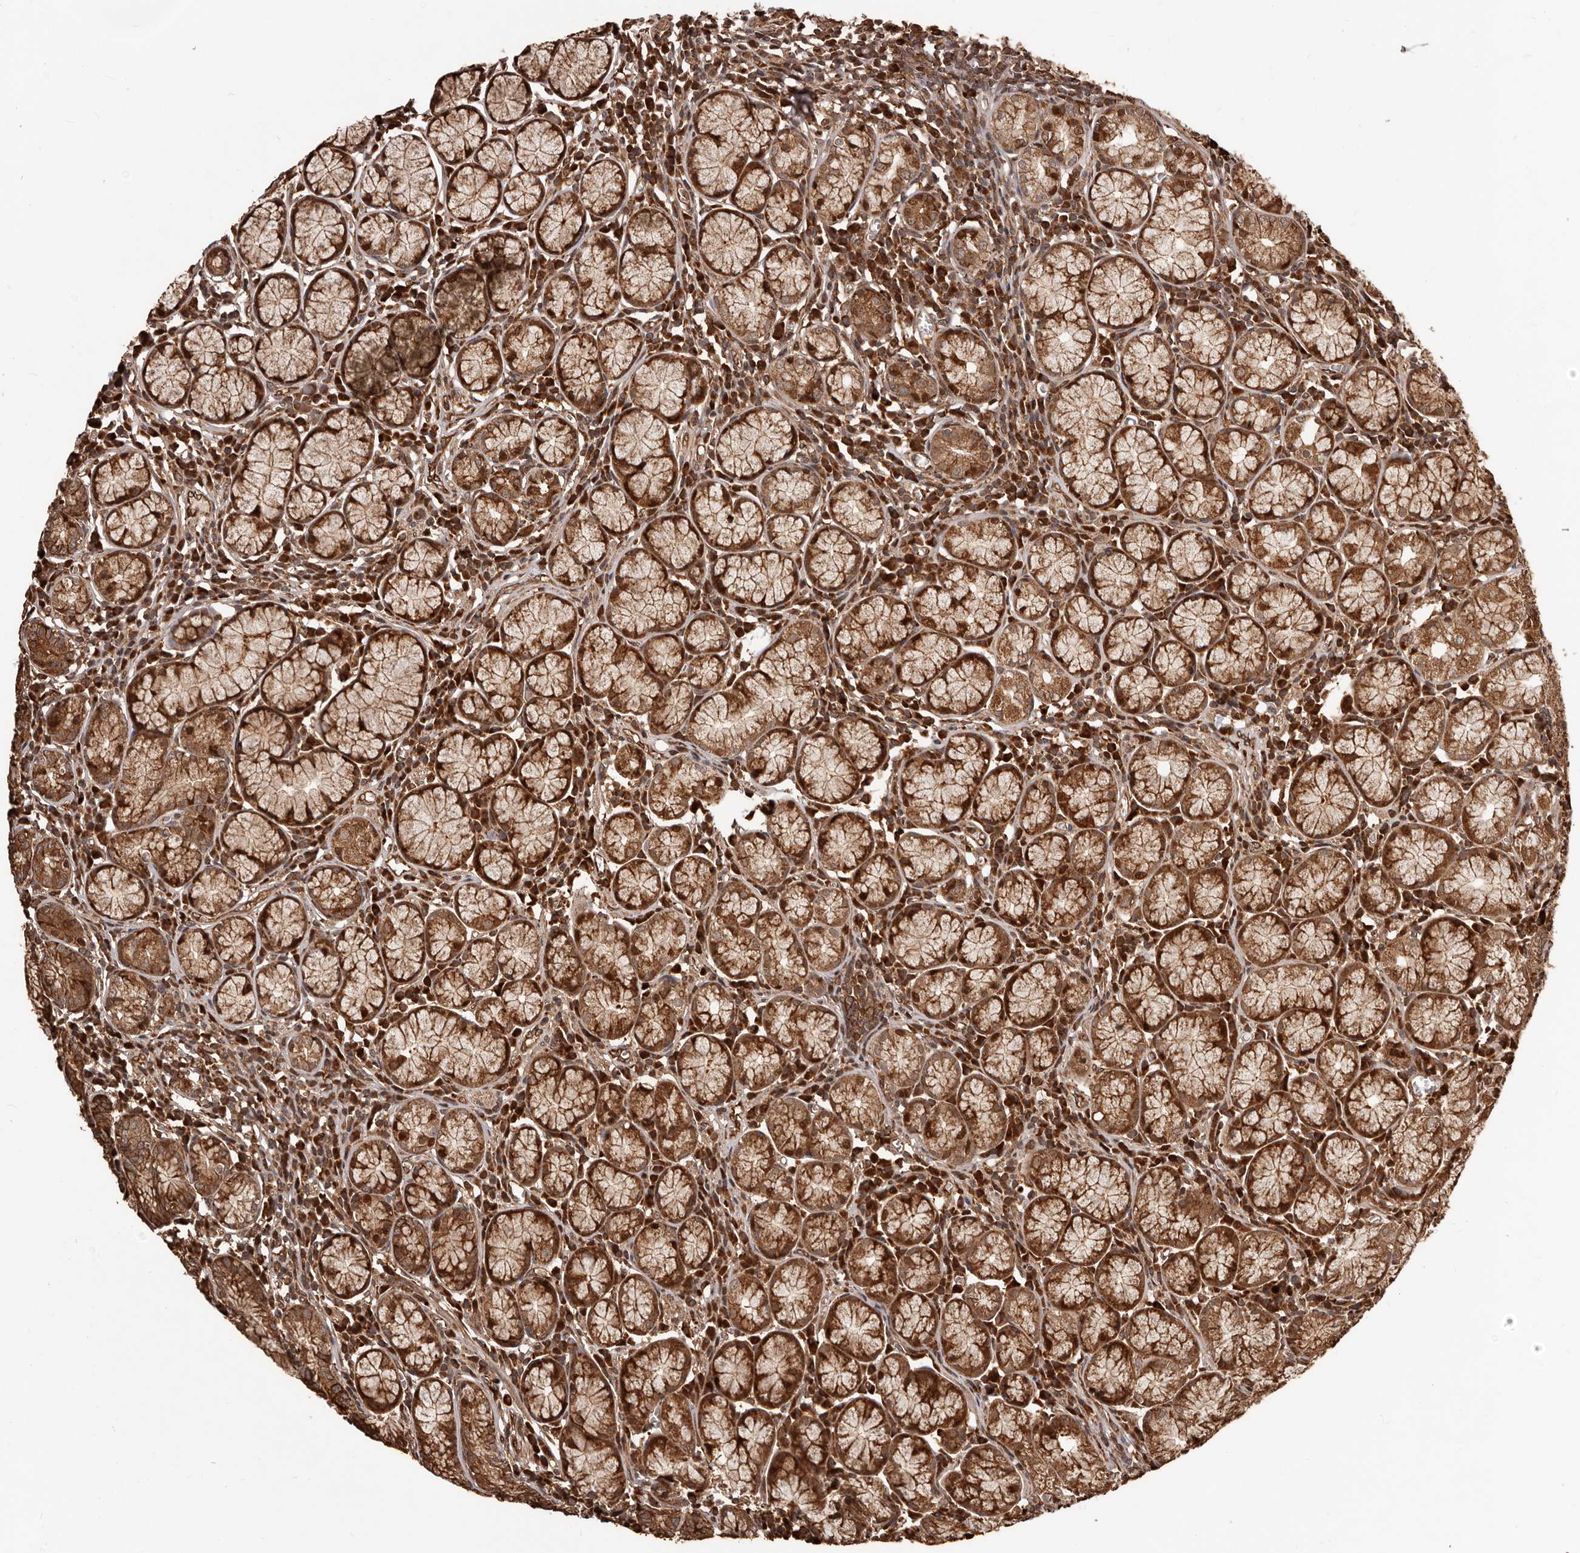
{"staining": {"intensity": "moderate", "quantity": ">75%", "location": "cytoplasmic/membranous"}, "tissue": "stomach", "cell_type": "Glandular cells", "image_type": "normal", "snomed": [{"axis": "morphology", "description": "Normal tissue, NOS"}, {"axis": "topography", "description": "Stomach"}], "caption": "About >75% of glandular cells in unremarkable stomach reveal moderate cytoplasmic/membranous protein expression as visualized by brown immunohistochemical staining.", "gene": "MTO1", "patient": {"sex": "male", "age": 55}}